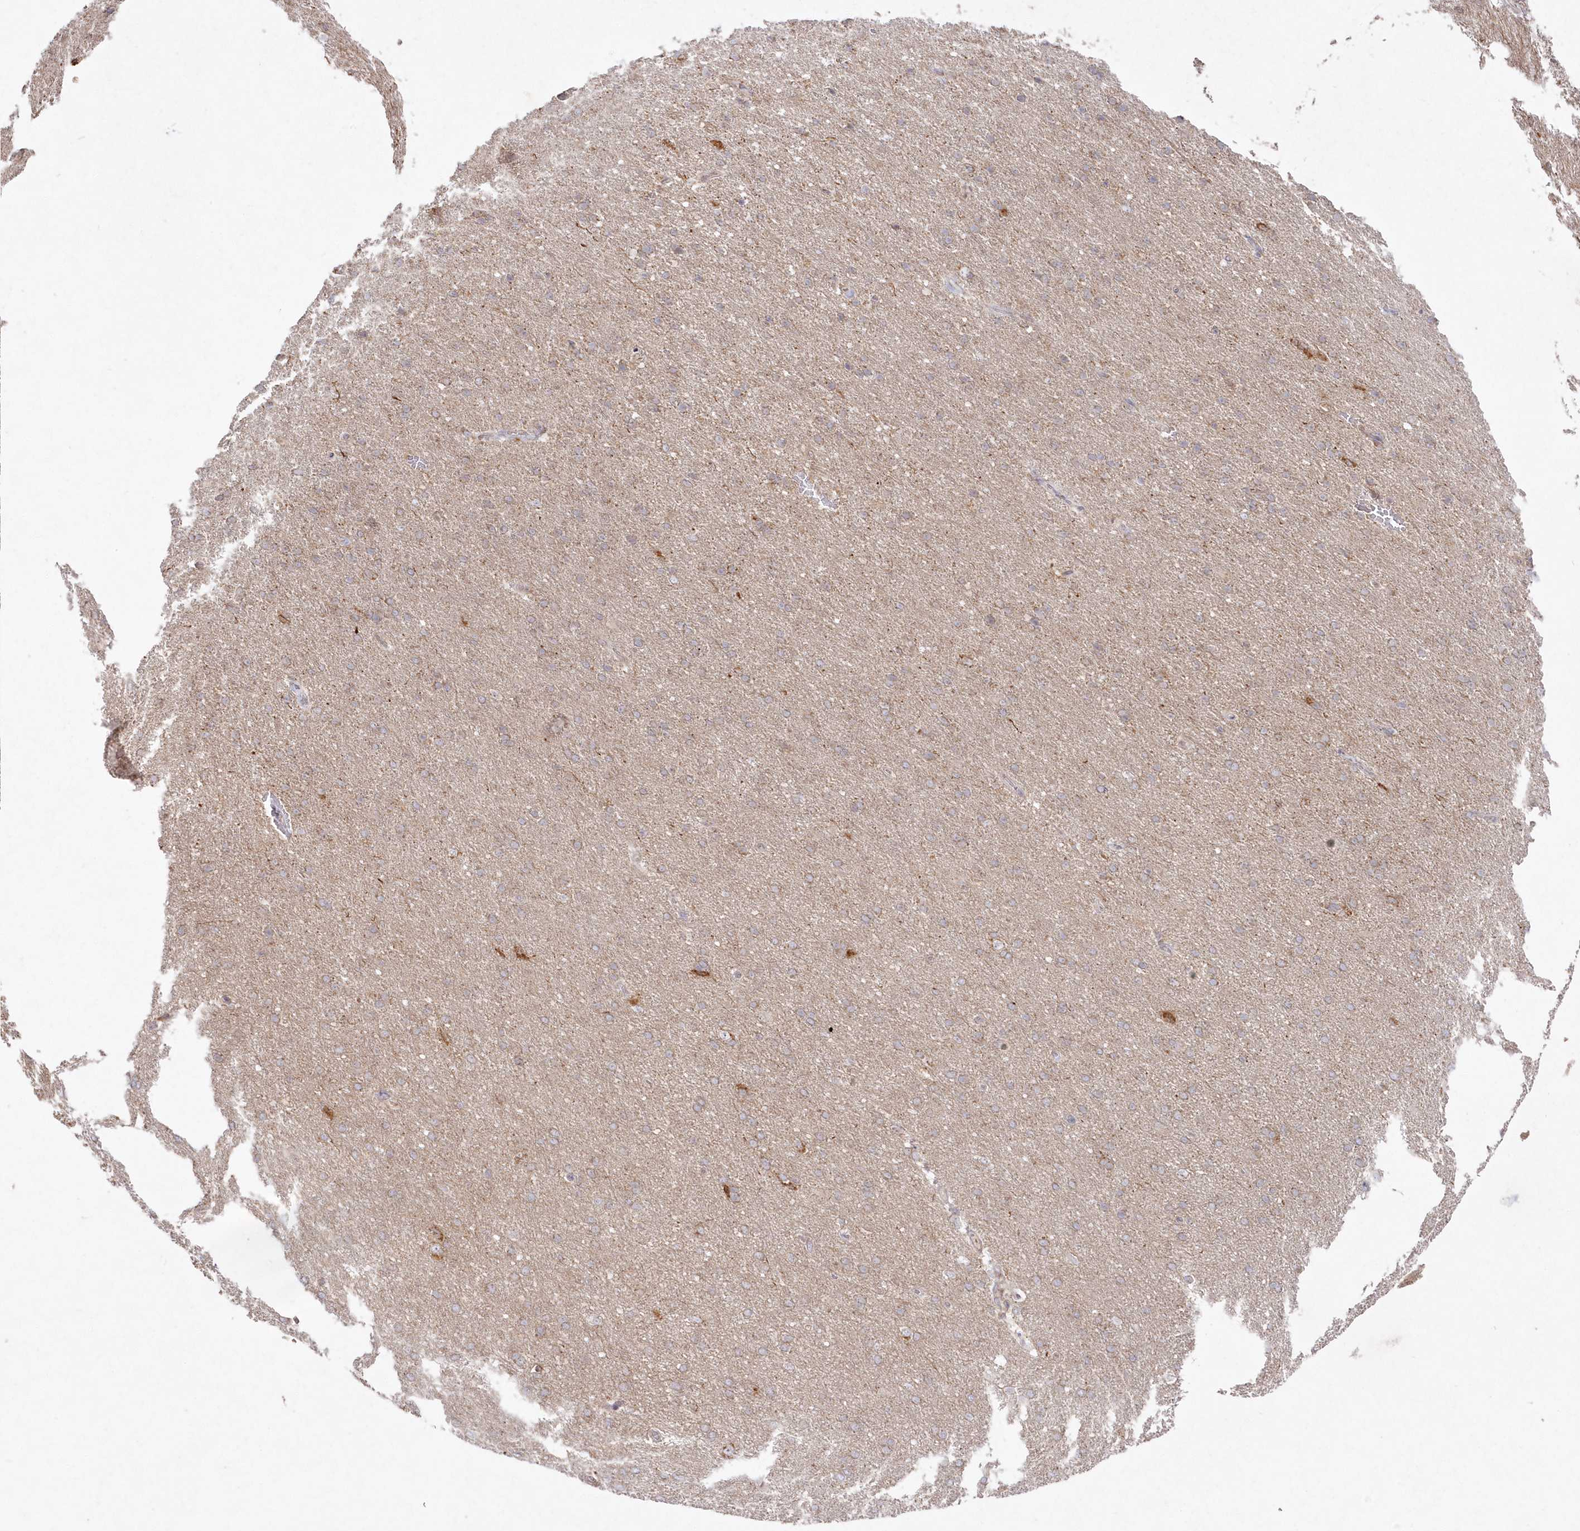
{"staining": {"intensity": "negative", "quantity": "none", "location": "none"}, "tissue": "cerebral cortex", "cell_type": "Endothelial cells", "image_type": "normal", "snomed": [{"axis": "morphology", "description": "Normal tissue, NOS"}, {"axis": "topography", "description": "Cerebral cortex"}], "caption": "Immunohistochemistry photomicrograph of normal cerebral cortex: human cerebral cortex stained with DAB exhibits no significant protein staining in endothelial cells. (DAB IHC with hematoxylin counter stain).", "gene": "ARSB", "patient": {"sex": "male", "age": 62}}